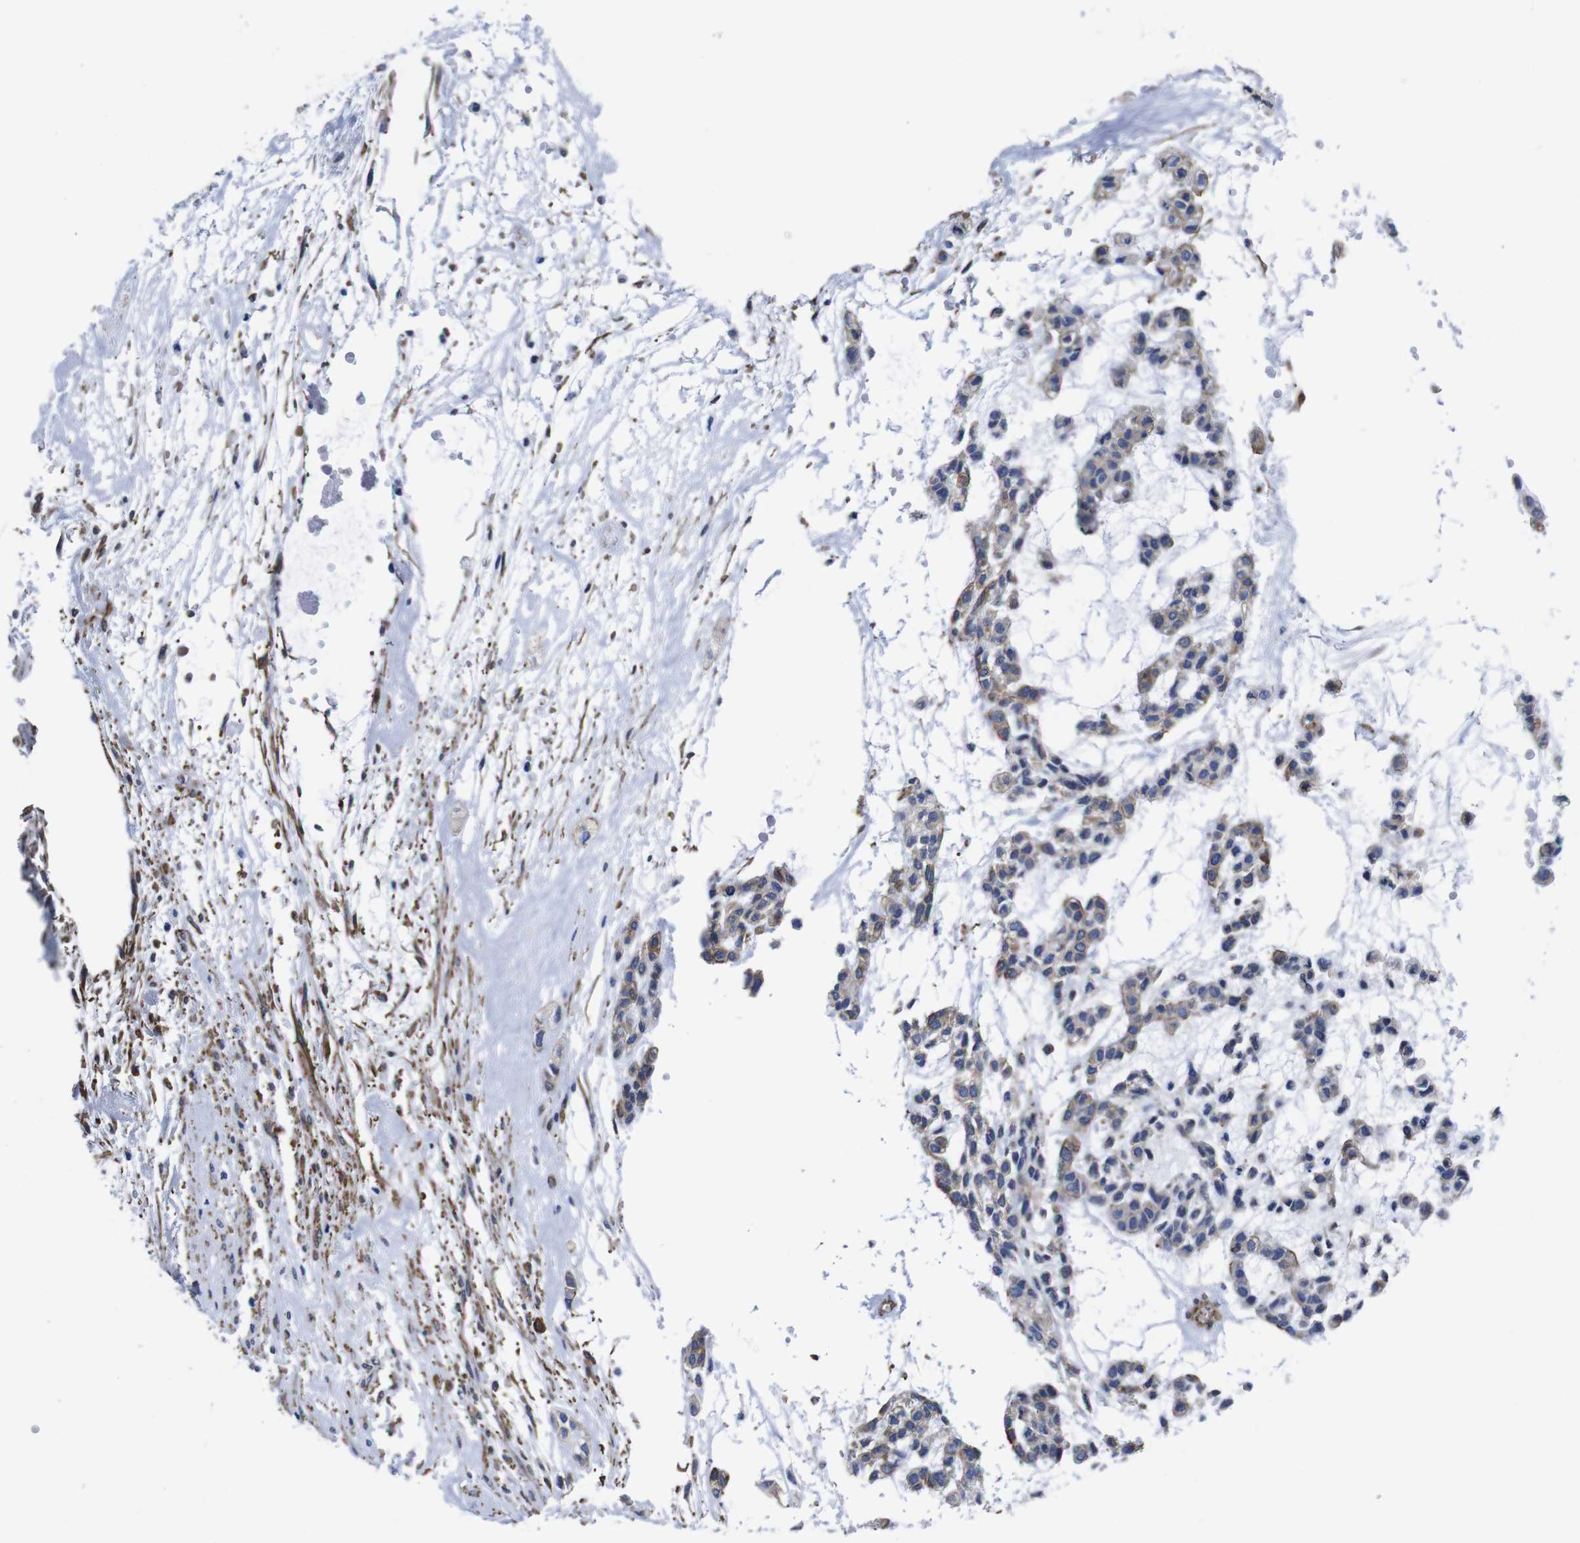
{"staining": {"intensity": "weak", "quantity": ">75%", "location": "cytoplasmic/membranous"}, "tissue": "head and neck cancer", "cell_type": "Tumor cells", "image_type": "cancer", "snomed": [{"axis": "morphology", "description": "Adenocarcinoma, NOS"}, {"axis": "morphology", "description": "Adenoma, NOS"}, {"axis": "topography", "description": "Head-Neck"}], "caption": "Head and neck cancer stained for a protein (brown) exhibits weak cytoplasmic/membranous positive expression in about >75% of tumor cells.", "gene": "WNT10A", "patient": {"sex": "female", "age": 55}}